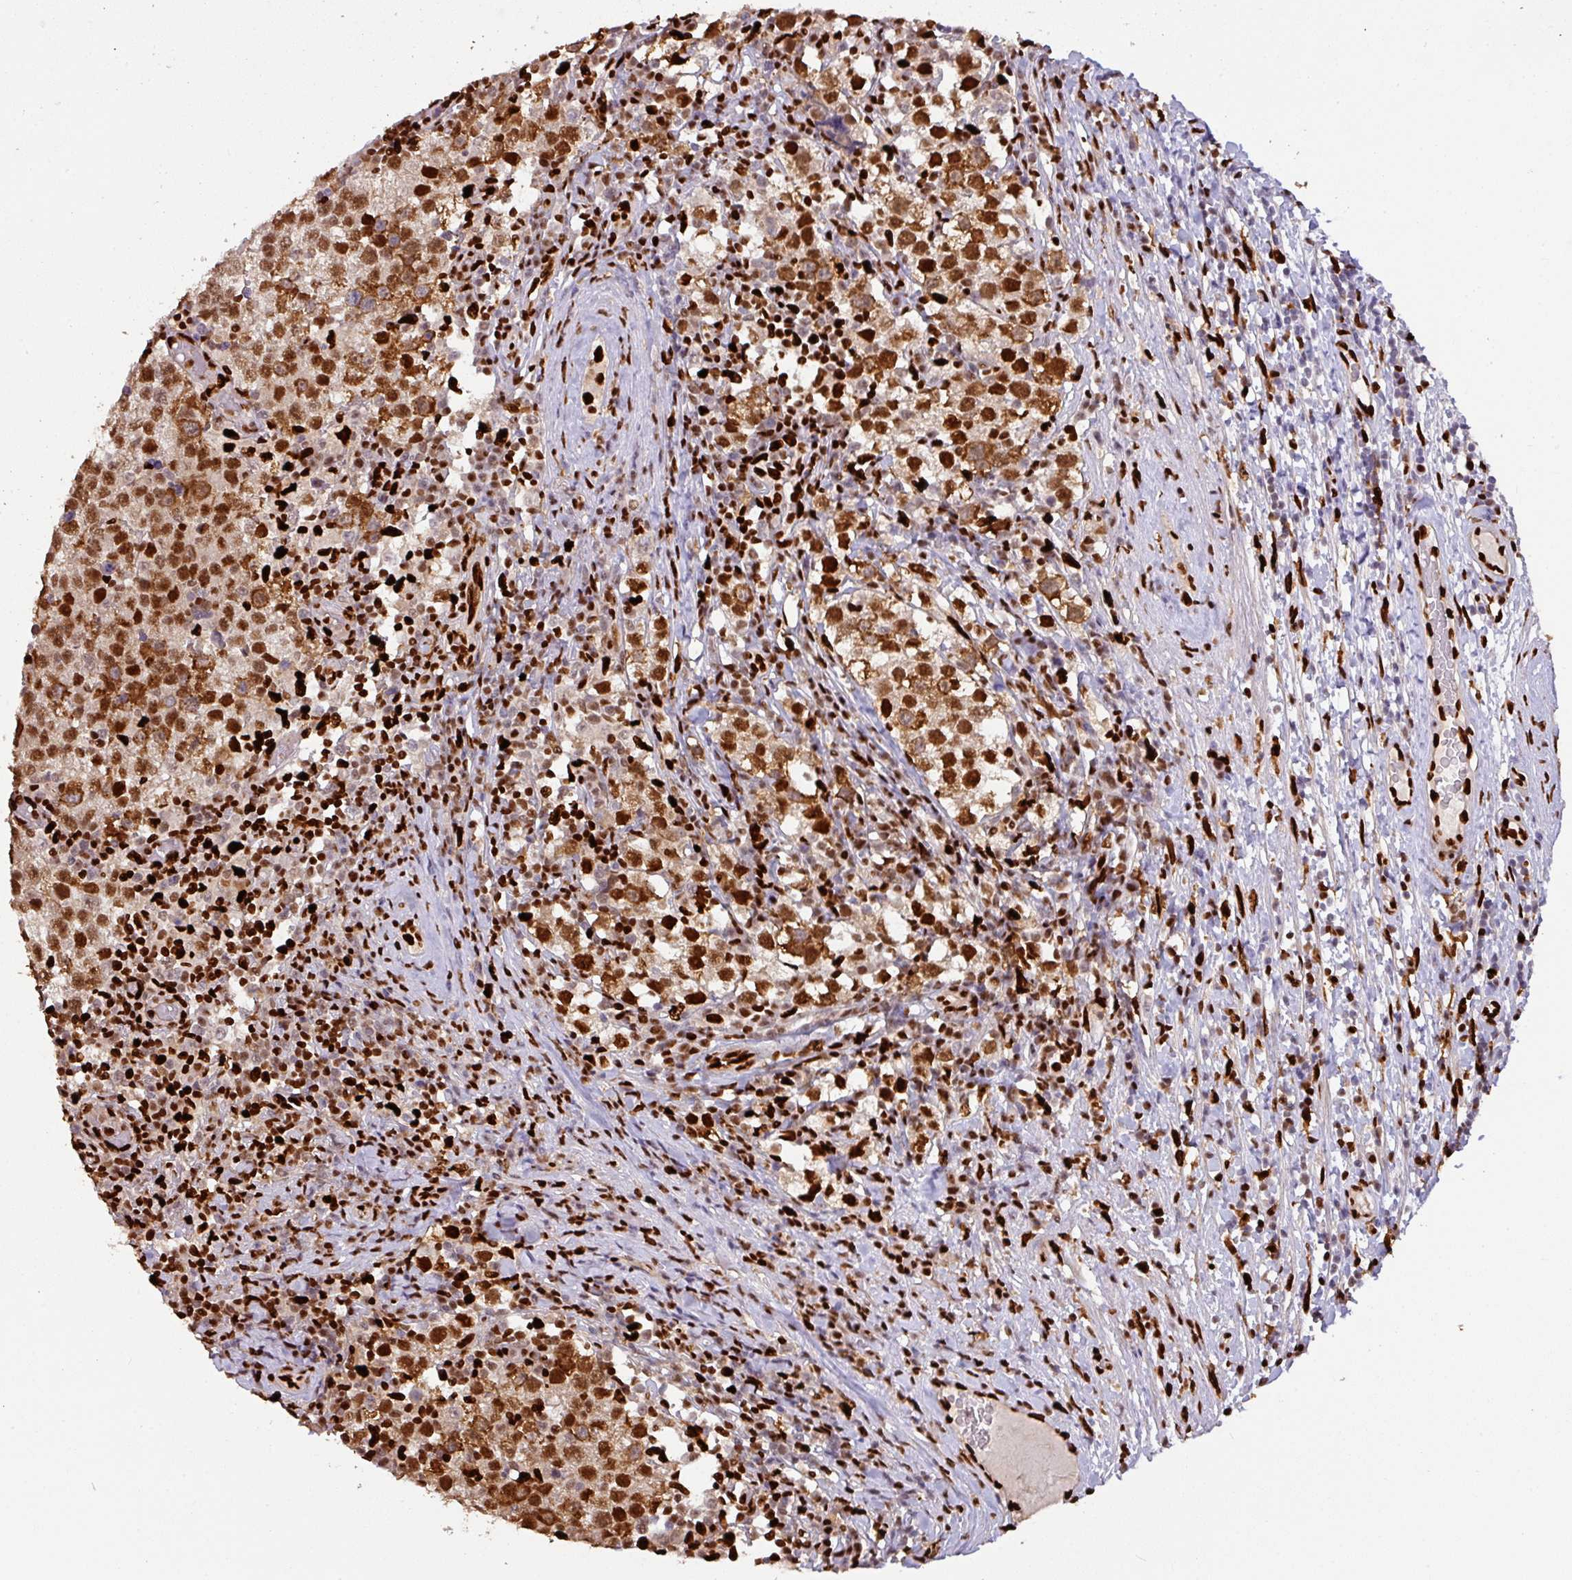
{"staining": {"intensity": "strong", "quantity": ">75%", "location": "nuclear"}, "tissue": "testis cancer", "cell_type": "Tumor cells", "image_type": "cancer", "snomed": [{"axis": "morphology", "description": "Seminoma, NOS"}, {"axis": "topography", "description": "Testis"}], "caption": "A high-resolution photomicrograph shows IHC staining of seminoma (testis), which shows strong nuclear expression in about >75% of tumor cells.", "gene": "SAMHD1", "patient": {"sex": "male", "age": 34}}